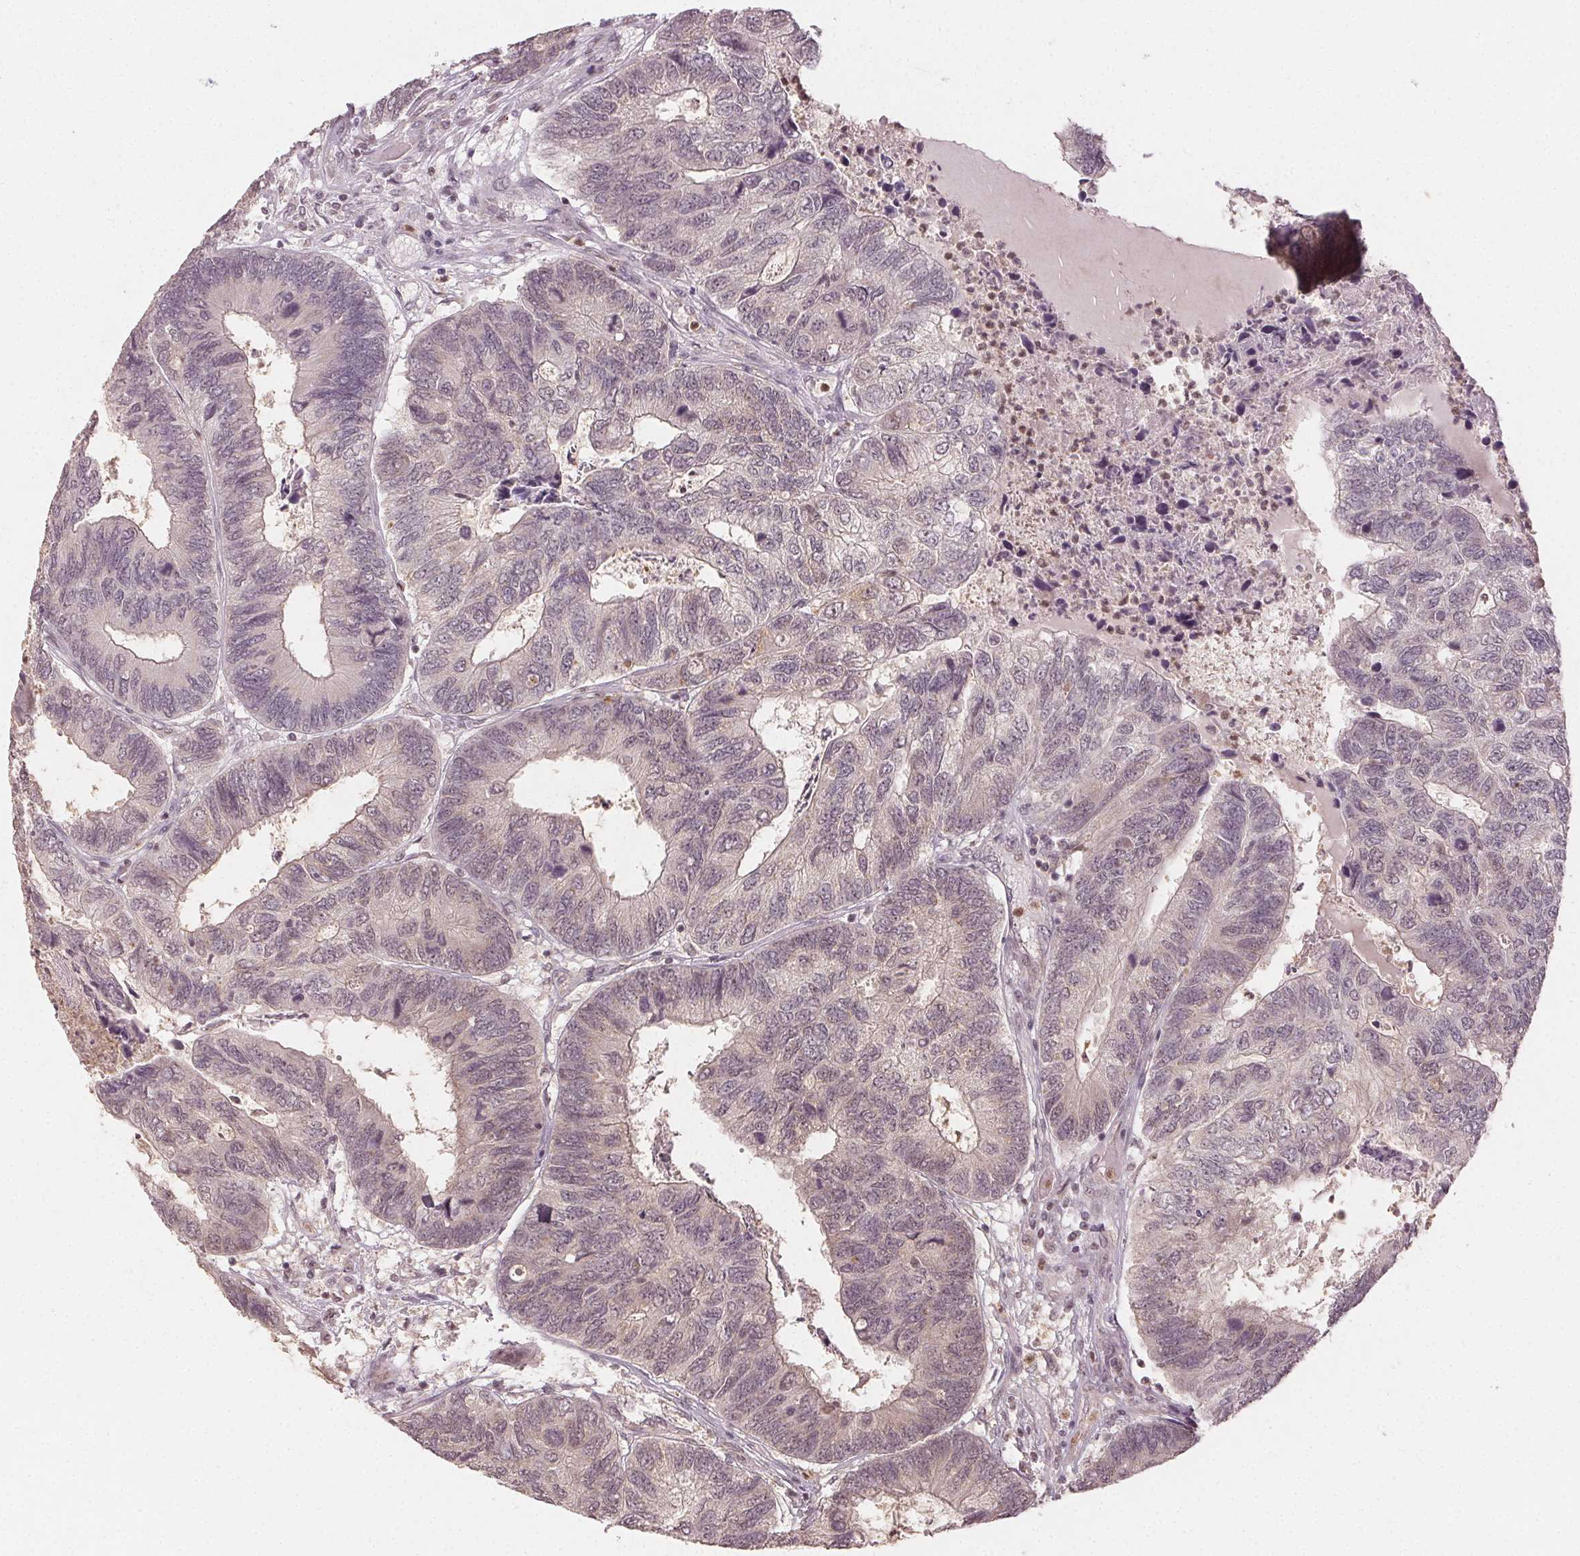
{"staining": {"intensity": "negative", "quantity": "none", "location": "none"}, "tissue": "colorectal cancer", "cell_type": "Tumor cells", "image_type": "cancer", "snomed": [{"axis": "morphology", "description": "Adenocarcinoma, NOS"}, {"axis": "topography", "description": "Colon"}], "caption": "IHC image of neoplastic tissue: human colorectal cancer (adenocarcinoma) stained with DAB (3,3'-diaminobenzidine) exhibits no significant protein expression in tumor cells.", "gene": "MAPK14", "patient": {"sex": "female", "age": 67}}